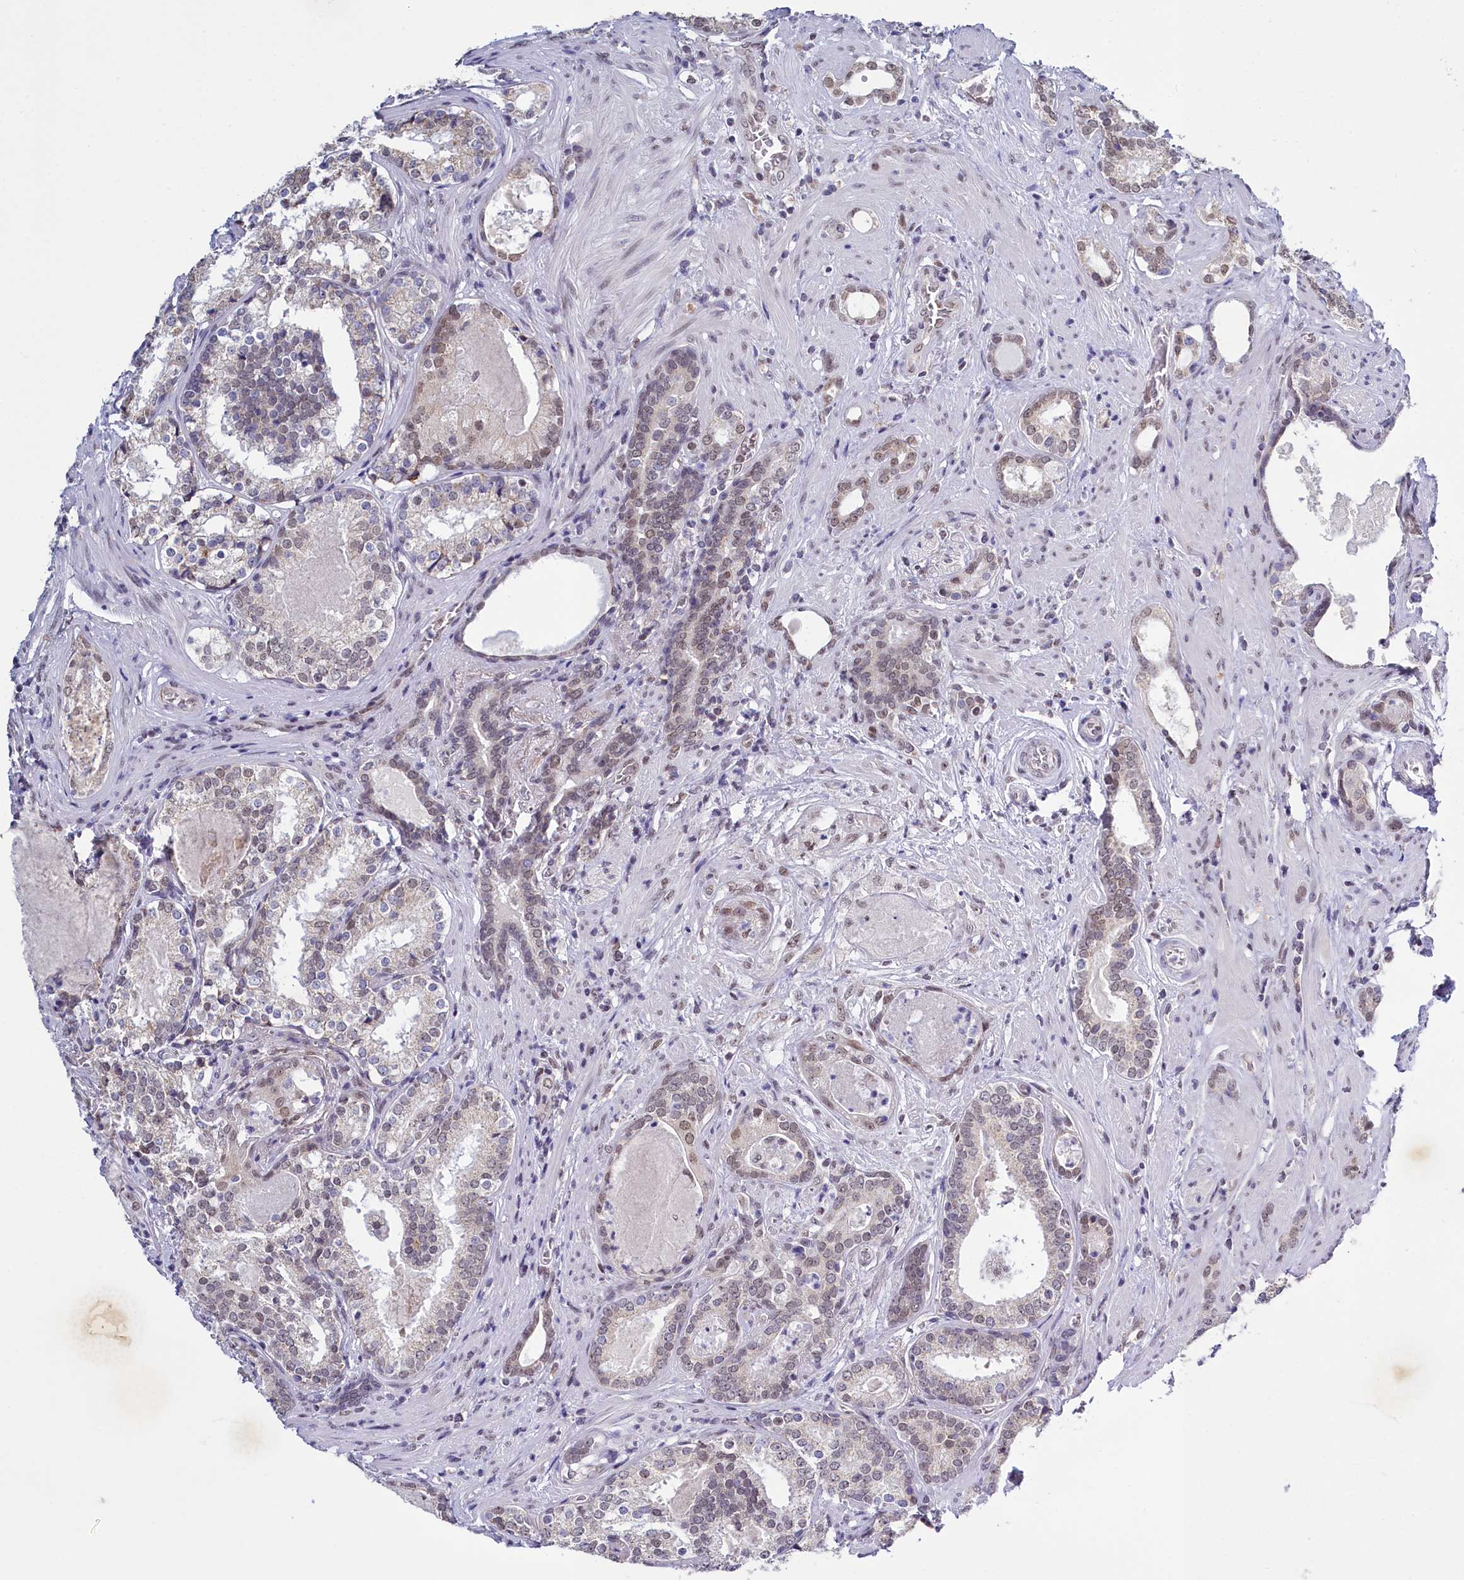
{"staining": {"intensity": "weak", "quantity": "<25%", "location": "nuclear"}, "tissue": "prostate cancer", "cell_type": "Tumor cells", "image_type": "cancer", "snomed": [{"axis": "morphology", "description": "Adenocarcinoma, High grade"}, {"axis": "topography", "description": "Prostate"}], "caption": "A histopathology image of human adenocarcinoma (high-grade) (prostate) is negative for staining in tumor cells.", "gene": "PPHLN1", "patient": {"sex": "male", "age": 58}}